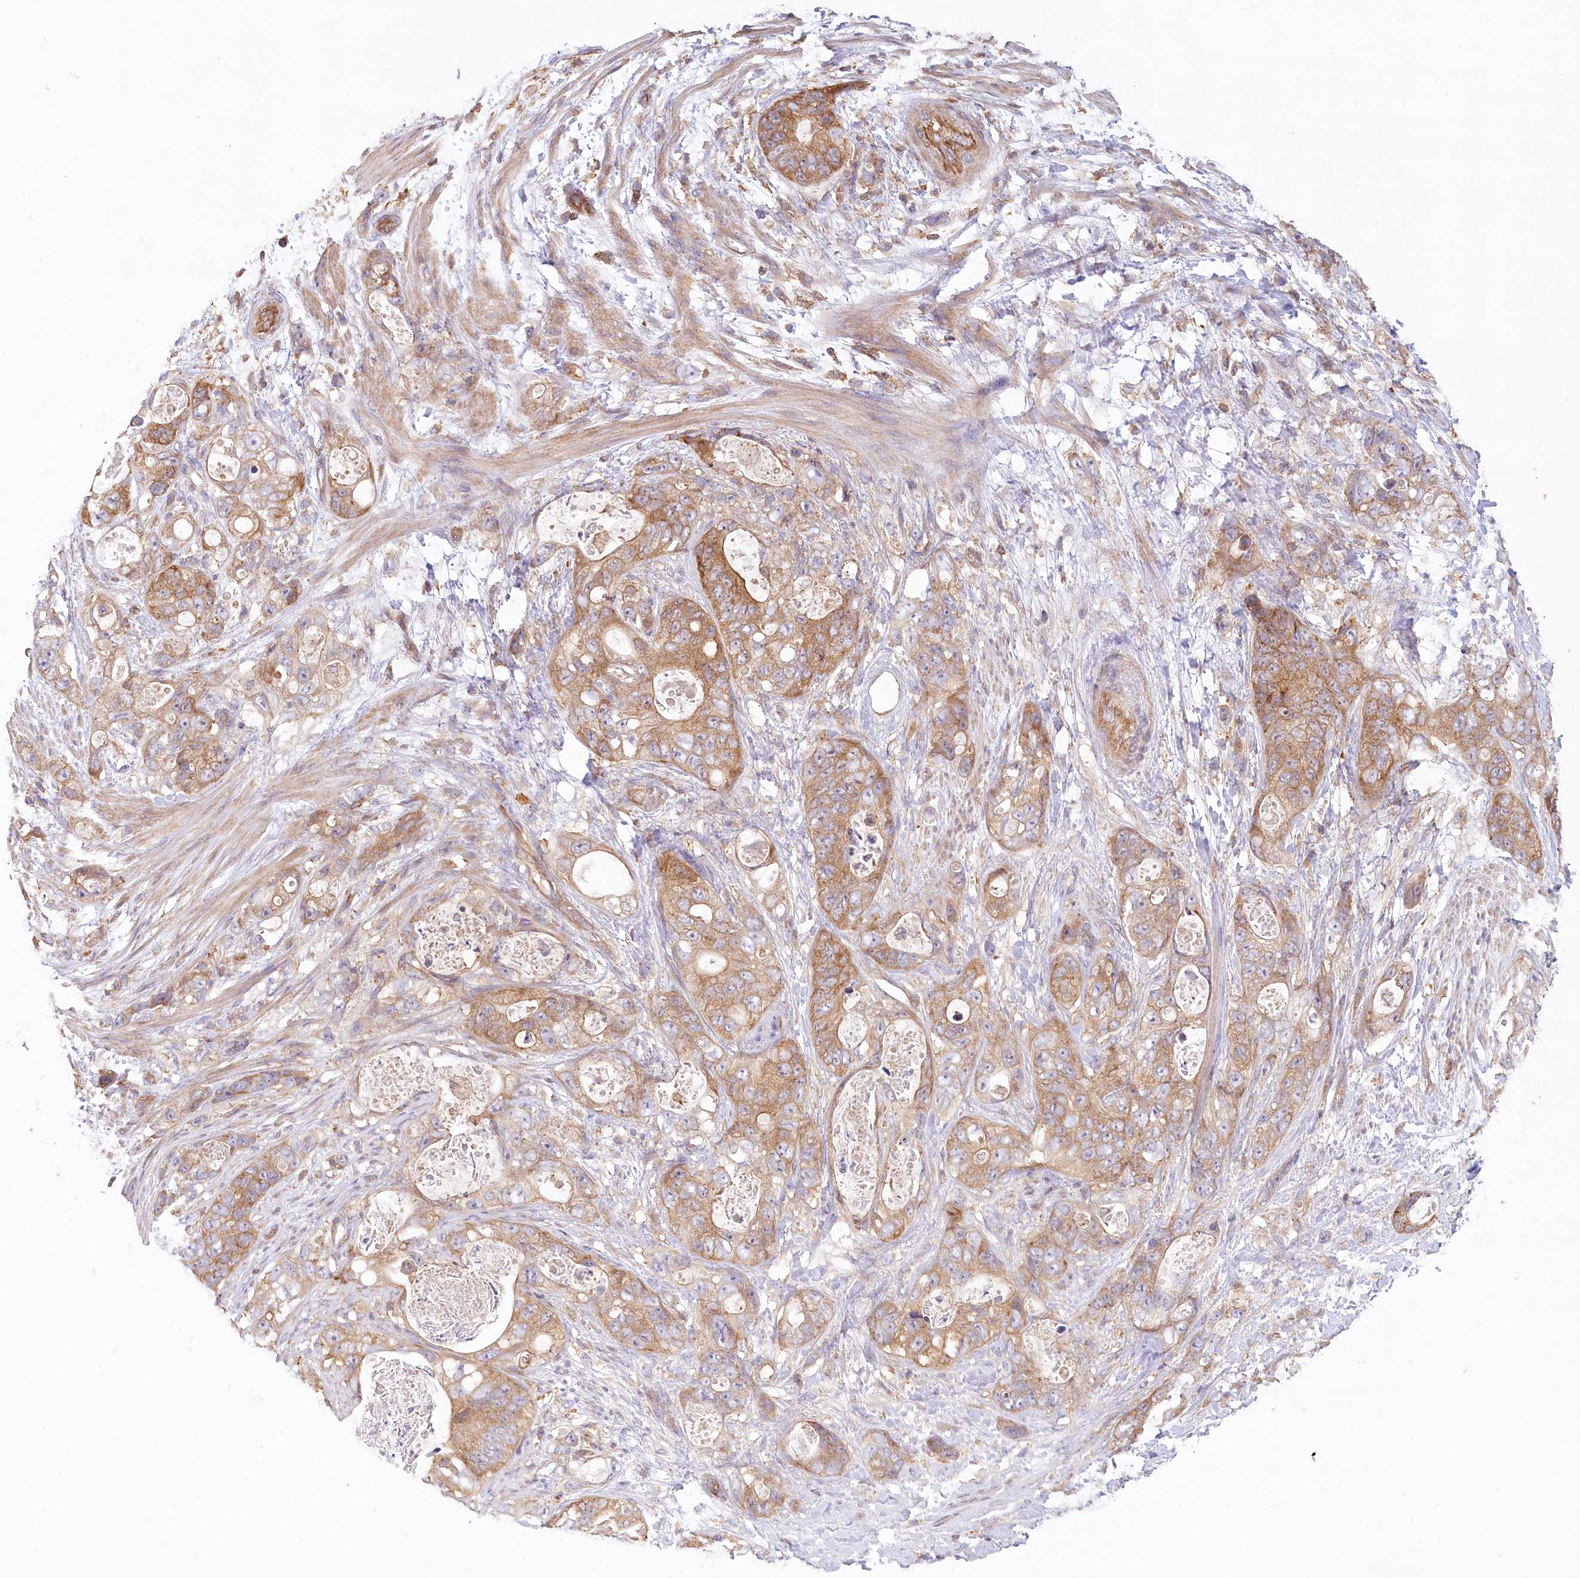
{"staining": {"intensity": "moderate", "quantity": ">75%", "location": "cytoplasmic/membranous"}, "tissue": "stomach cancer", "cell_type": "Tumor cells", "image_type": "cancer", "snomed": [{"axis": "morphology", "description": "Adenocarcinoma, NOS"}, {"axis": "topography", "description": "Stomach"}], "caption": "Immunohistochemistry image of neoplastic tissue: stomach cancer (adenocarcinoma) stained using immunohistochemistry (IHC) displays medium levels of moderate protein expression localized specifically in the cytoplasmic/membranous of tumor cells, appearing as a cytoplasmic/membranous brown color.", "gene": "UMPS", "patient": {"sex": "female", "age": 89}}